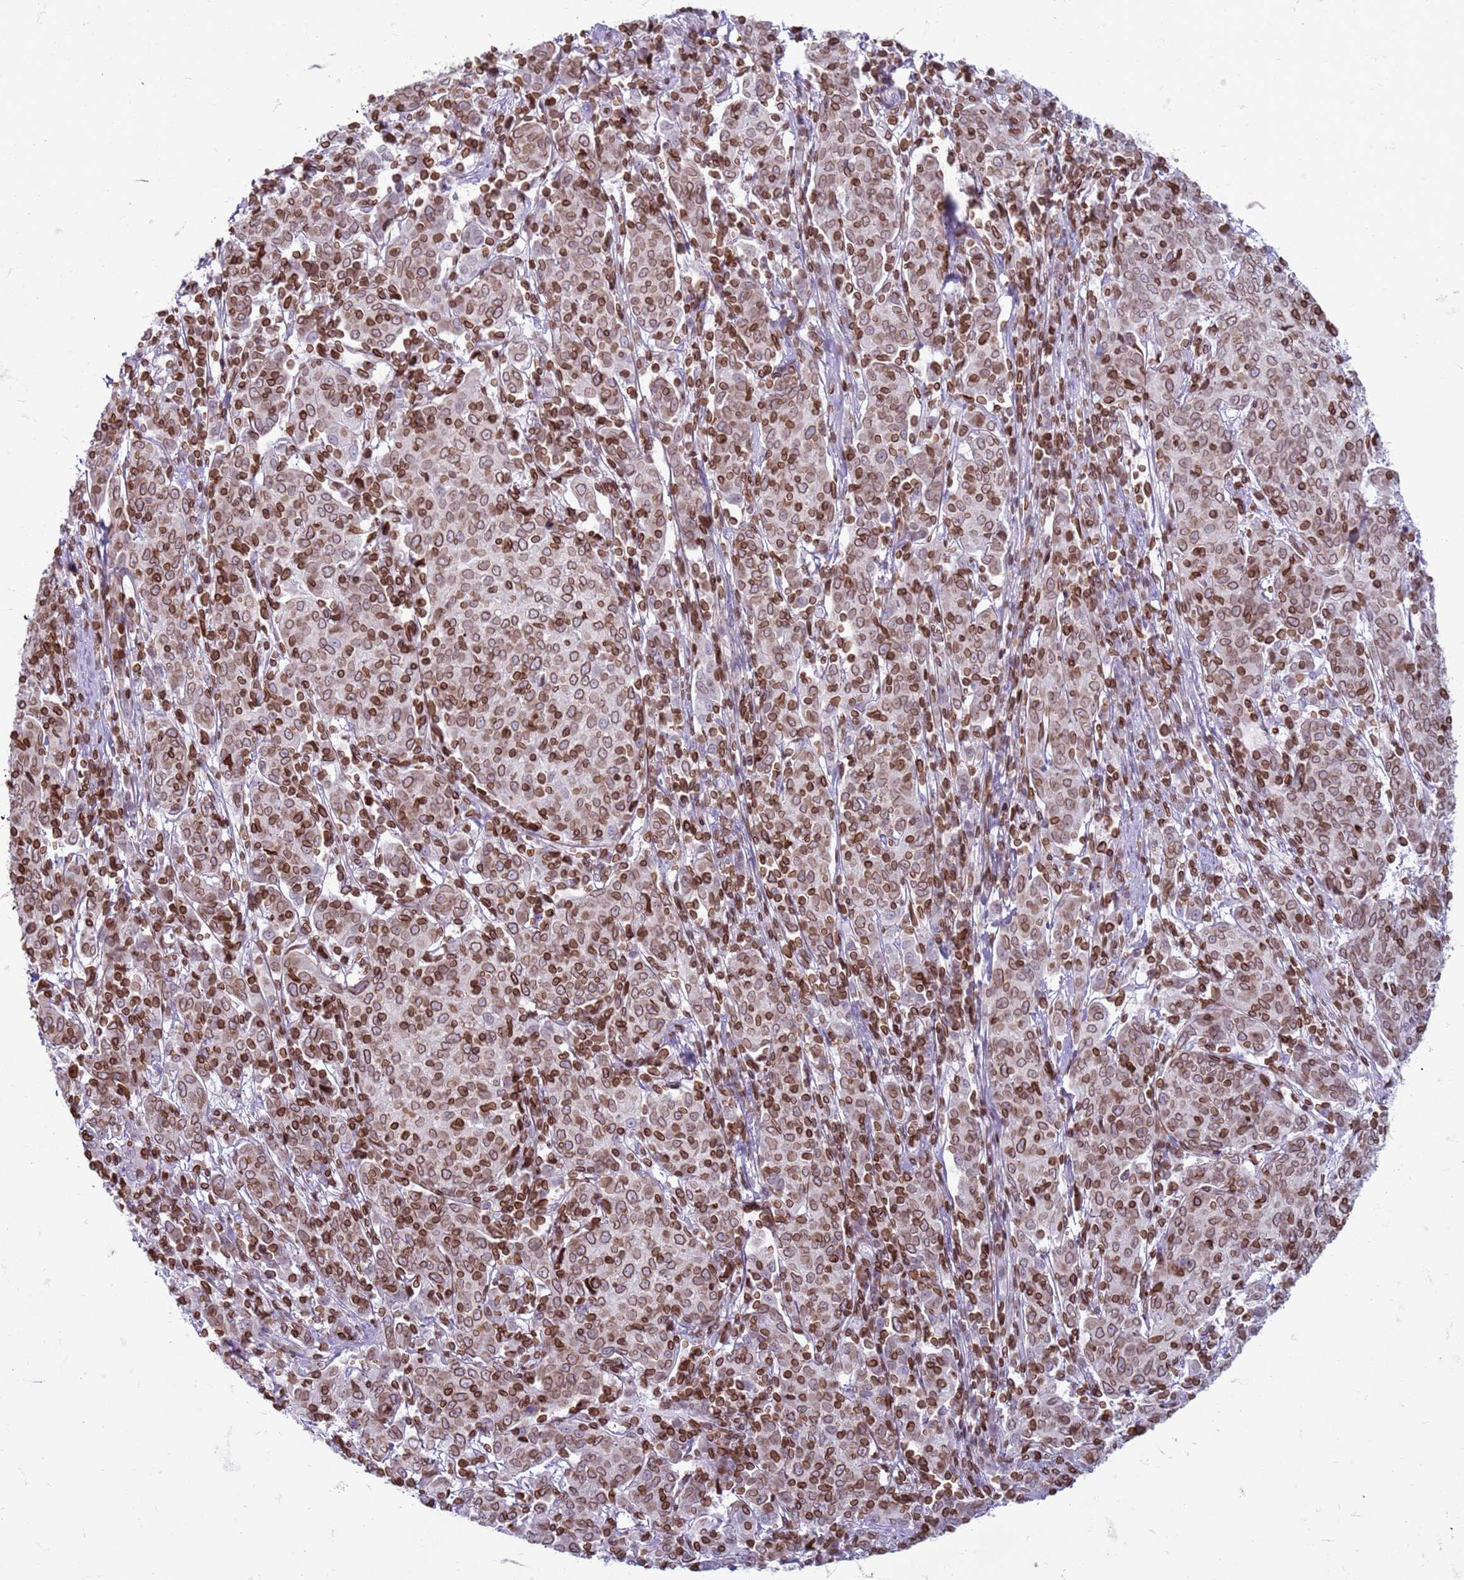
{"staining": {"intensity": "moderate", "quantity": ">75%", "location": "cytoplasmic/membranous,nuclear"}, "tissue": "cervical cancer", "cell_type": "Tumor cells", "image_type": "cancer", "snomed": [{"axis": "morphology", "description": "Squamous cell carcinoma, NOS"}, {"axis": "topography", "description": "Cervix"}], "caption": "A histopathology image of human cervical cancer stained for a protein displays moderate cytoplasmic/membranous and nuclear brown staining in tumor cells.", "gene": "METTL25B", "patient": {"sex": "female", "age": 67}}